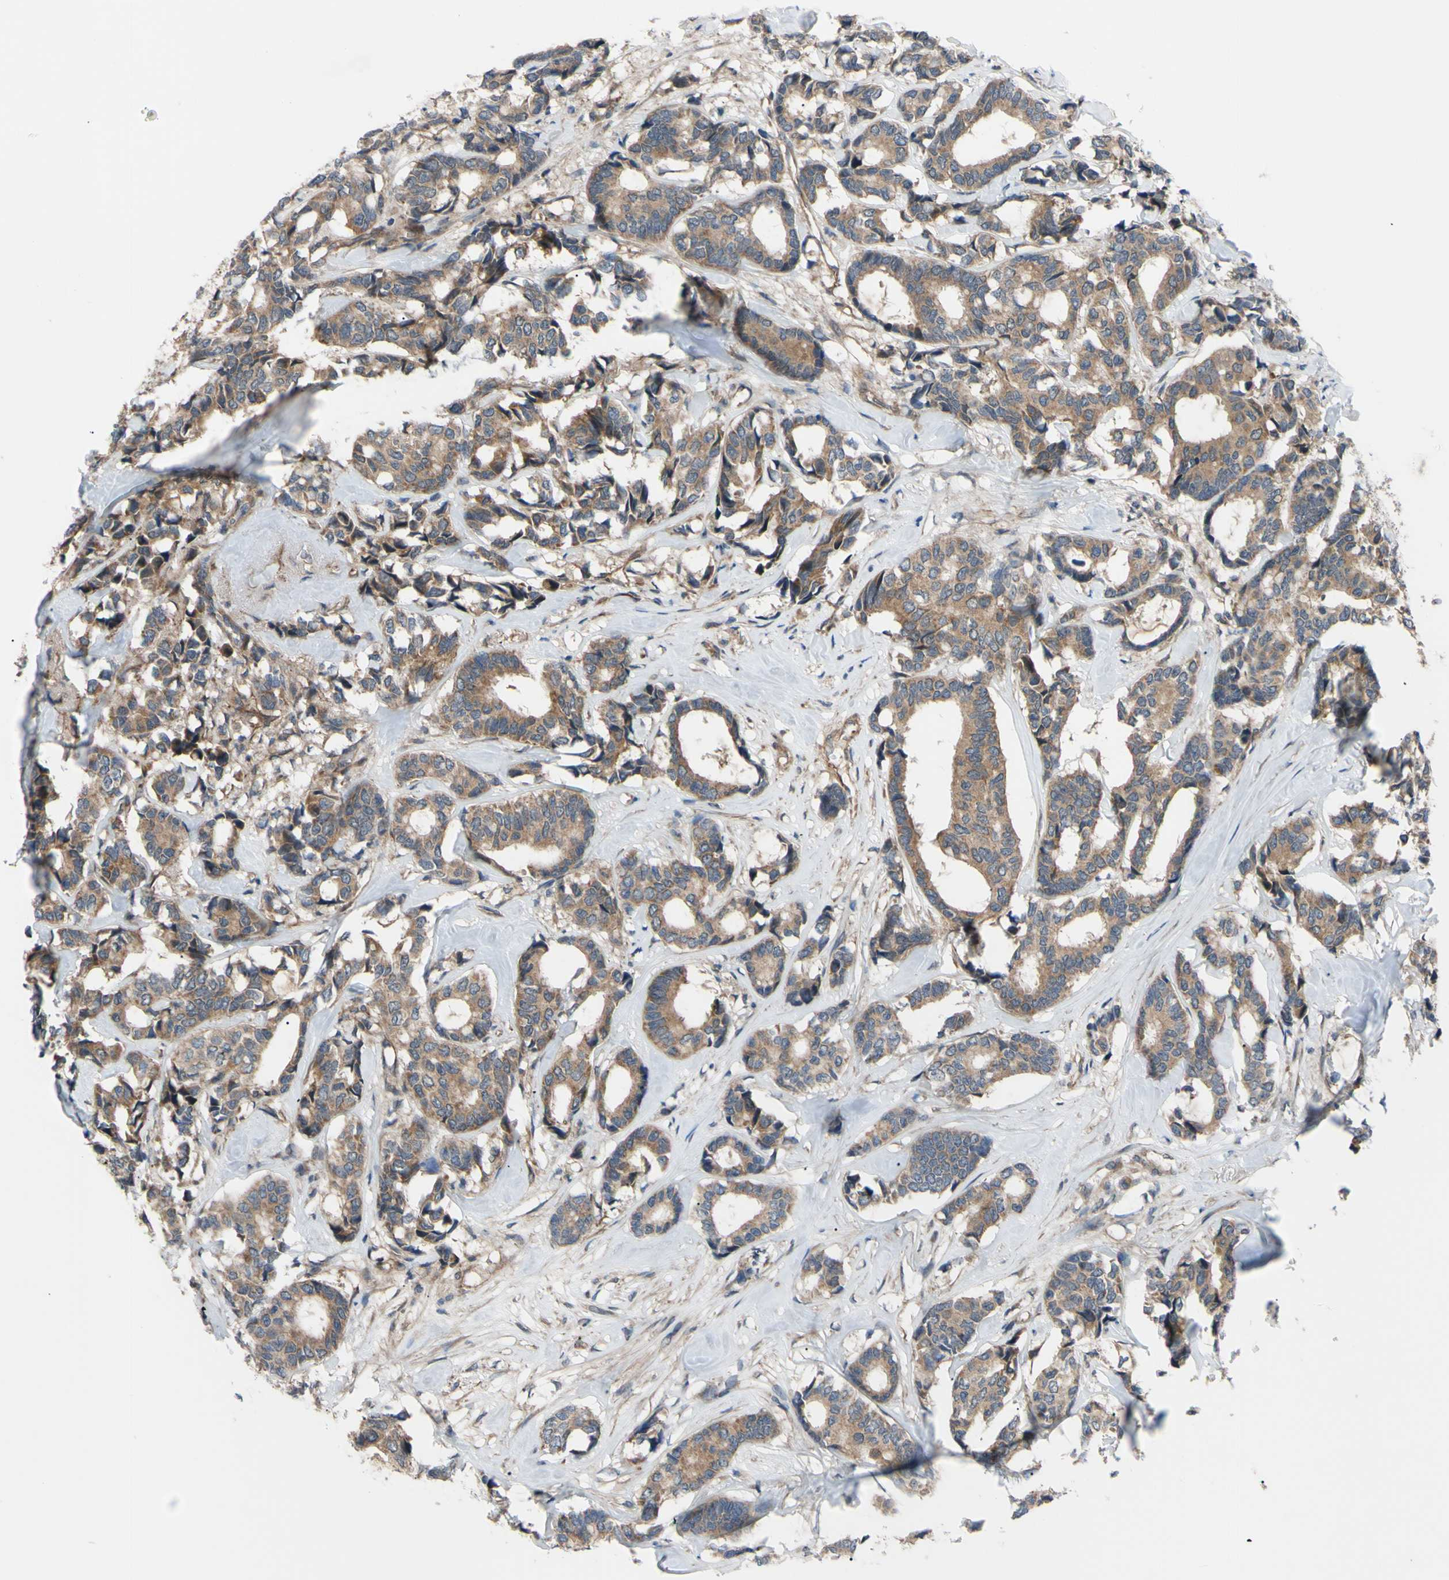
{"staining": {"intensity": "moderate", "quantity": ">75%", "location": "cytoplasmic/membranous"}, "tissue": "breast cancer", "cell_type": "Tumor cells", "image_type": "cancer", "snomed": [{"axis": "morphology", "description": "Duct carcinoma"}, {"axis": "topography", "description": "Breast"}], "caption": "Breast cancer (infiltrating ductal carcinoma) stained with a protein marker demonstrates moderate staining in tumor cells.", "gene": "SVIL", "patient": {"sex": "female", "age": 87}}